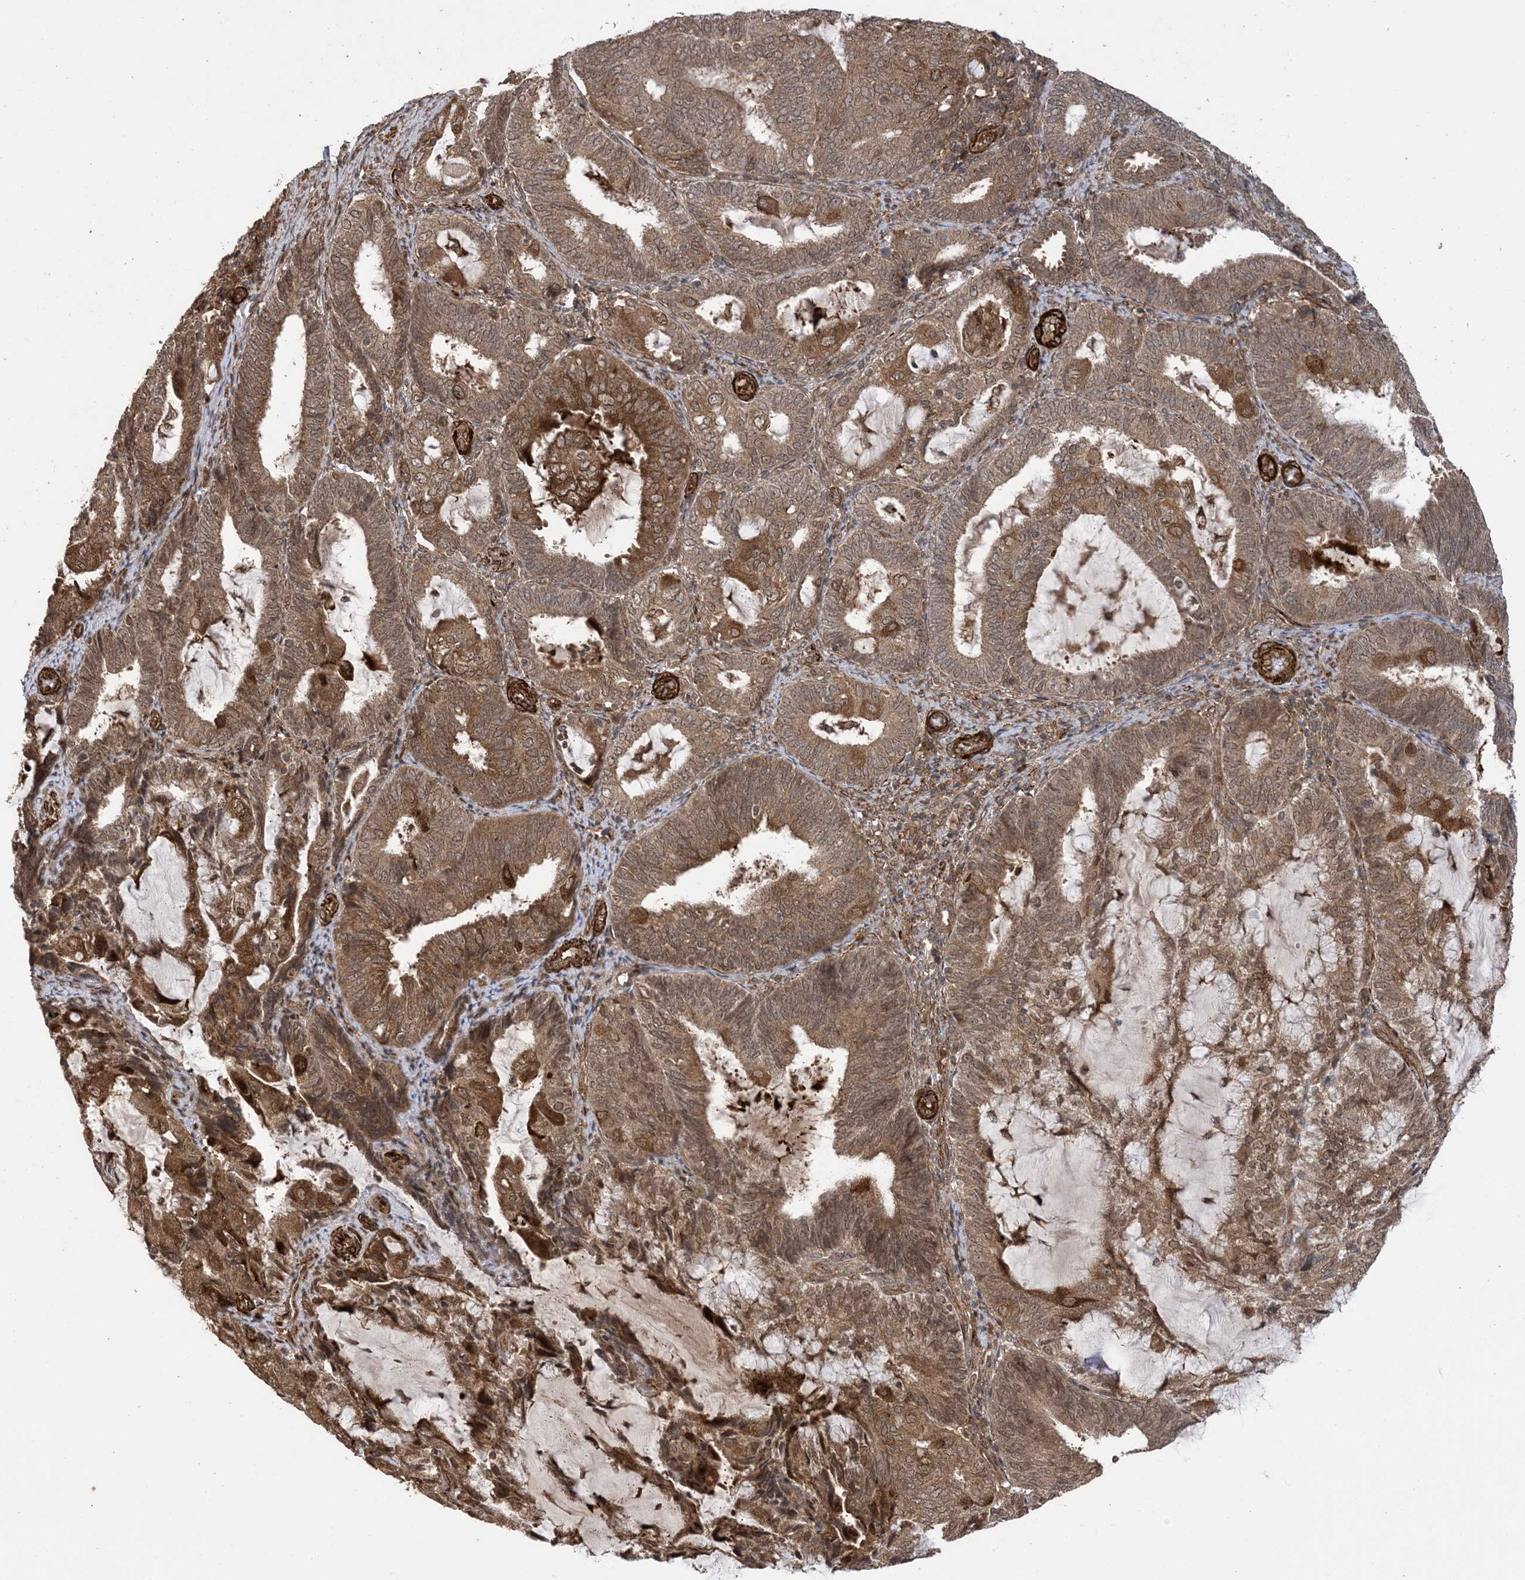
{"staining": {"intensity": "moderate", "quantity": ">75%", "location": "cytoplasmic/membranous,nuclear"}, "tissue": "endometrial cancer", "cell_type": "Tumor cells", "image_type": "cancer", "snomed": [{"axis": "morphology", "description": "Adenocarcinoma, NOS"}, {"axis": "topography", "description": "Endometrium"}], "caption": "High-magnification brightfield microscopy of endometrial adenocarcinoma stained with DAB (3,3'-diaminobenzidine) (brown) and counterstained with hematoxylin (blue). tumor cells exhibit moderate cytoplasmic/membranous and nuclear positivity is present in about>75% of cells. (Brightfield microscopy of DAB IHC at high magnification).", "gene": "ZNF511", "patient": {"sex": "female", "age": 81}}